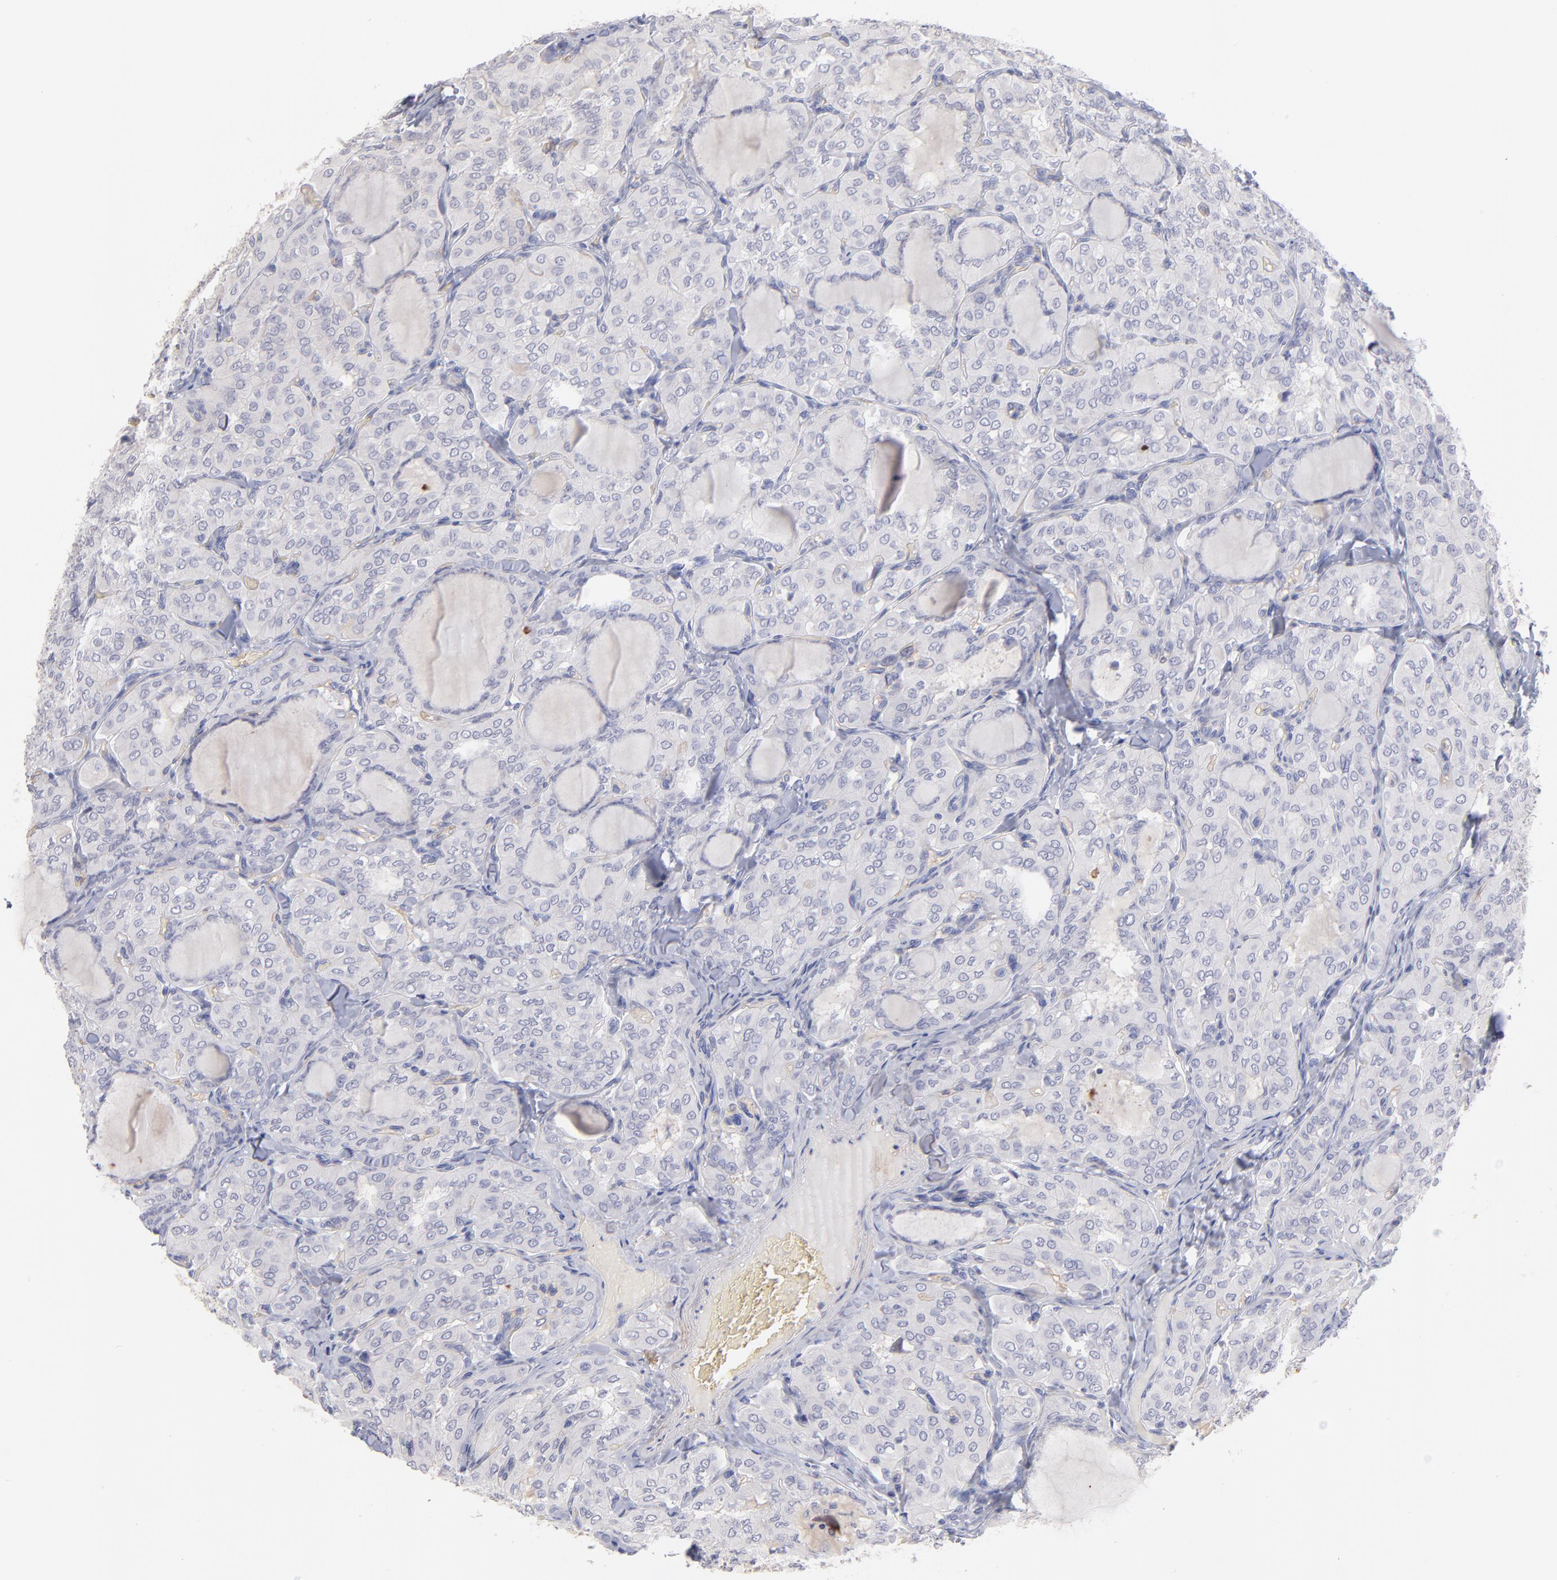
{"staining": {"intensity": "negative", "quantity": "none", "location": "none"}, "tissue": "thyroid cancer", "cell_type": "Tumor cells", "image_type": "cancer", "snomed": [{"axis": "morphology", "description": "Papillary adenocarcinoma, NOS"}, {"axis": "topography", "description": "Thyroid gland"}], "caption": "Protein analysis of papillary adenocarcinoma (thyroid) reveals no significant positivity in tumor cells. Brightfield microscopy of immunohistochemistry stained with DAB (brown) and hematoxylin (blue), captured at high magnification.", "gene": "F13B", "patient": {"sex": "male", "age": 20}}